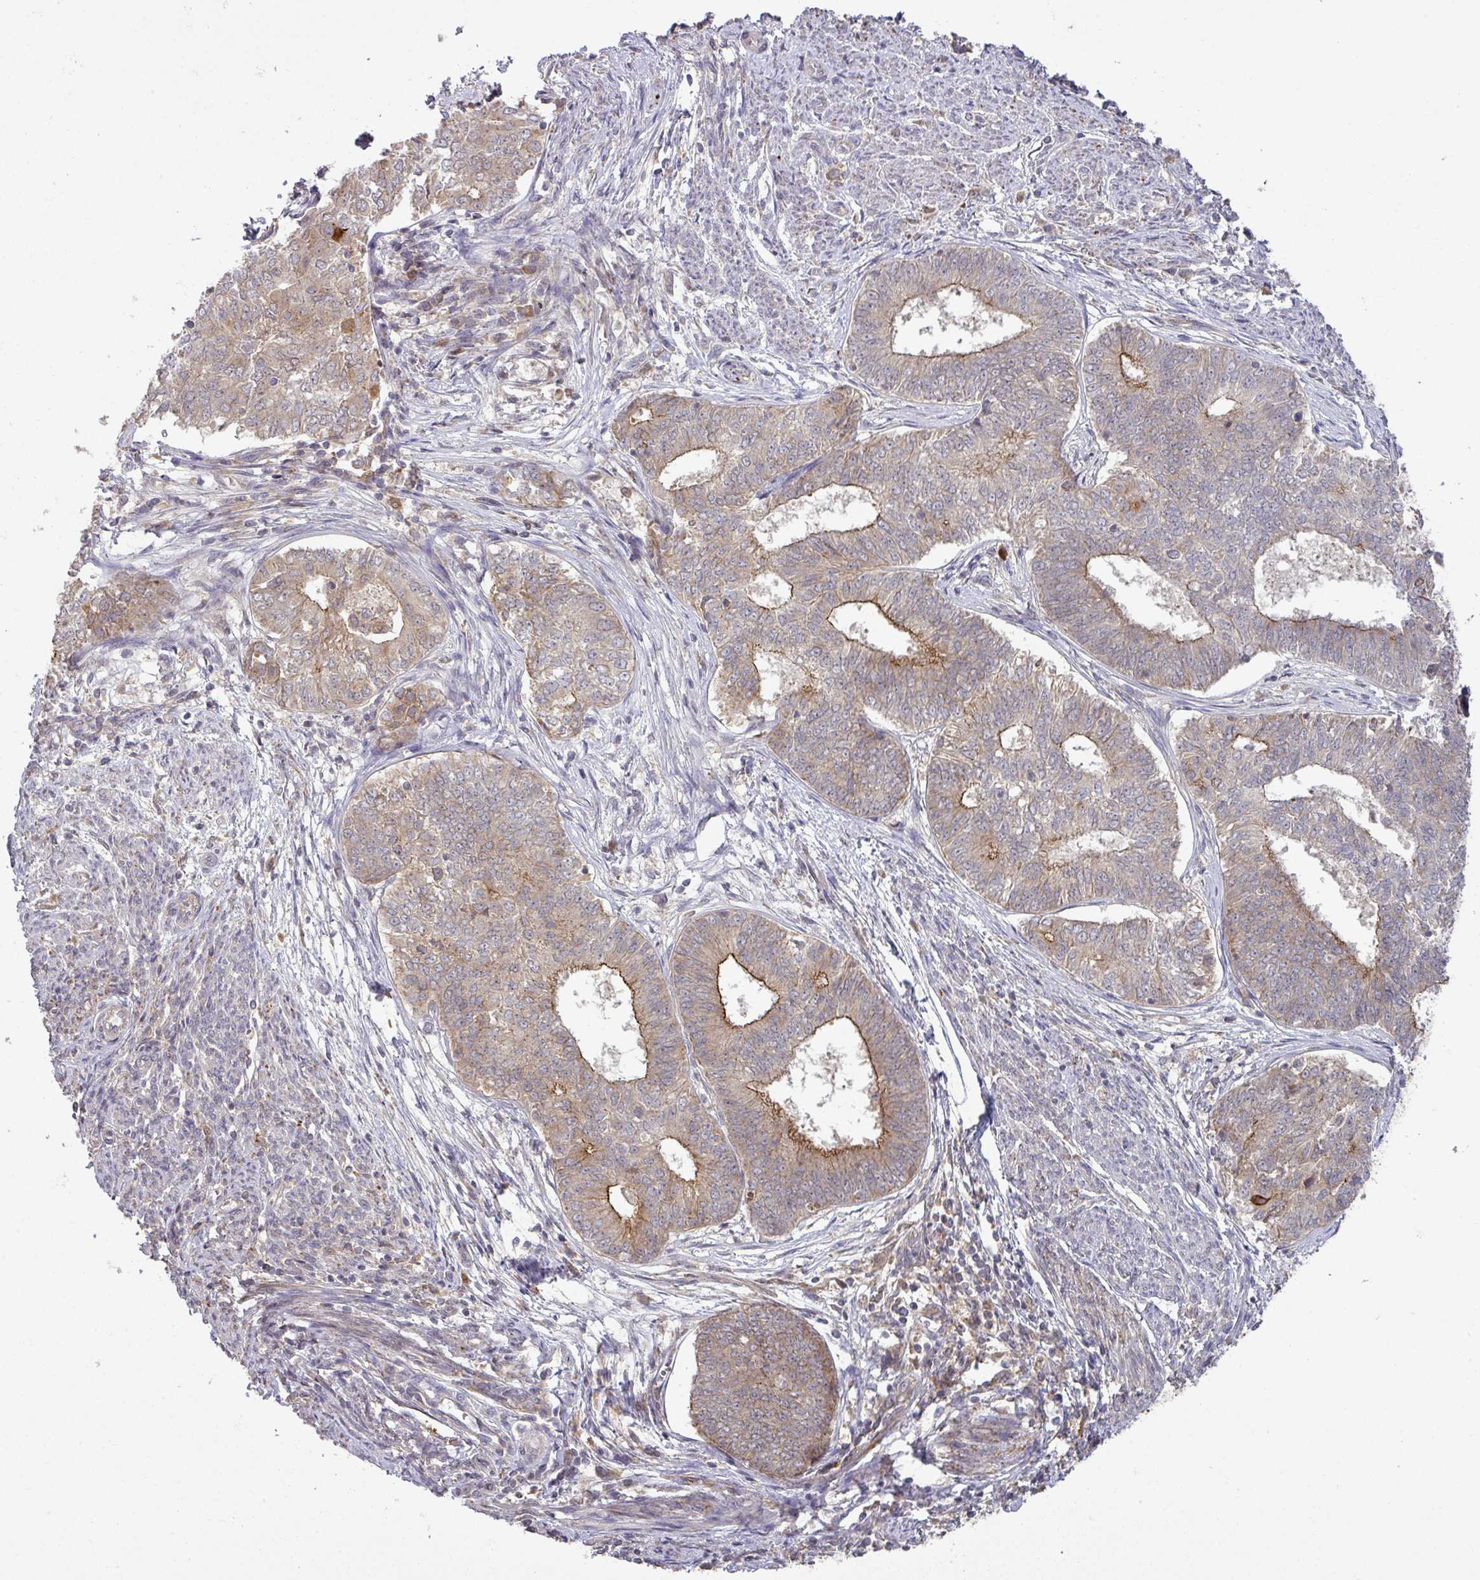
{"staining": {"intensity": "moderate", "quantity": "25%-75%", "location": "cytoplasmic/membranous"}, "tissue": "endometrial cancer", "cell_type": "Tumor cells", "image_type": "cancer", "snomed": [{"axis": "morphology", "description": "Adenocarcinoma, NOS"}, {"axis": "topography", "description": "Endometrium"}], "caption": "Protein expression analysis of endometrial cancer (adenocarcinoma) shows moderate cytoplasmic/membranous positivity in about 25%-75% of tumor cells.", "gene": "CCDC121", "patient": {"sex": "female", "age": 62}}